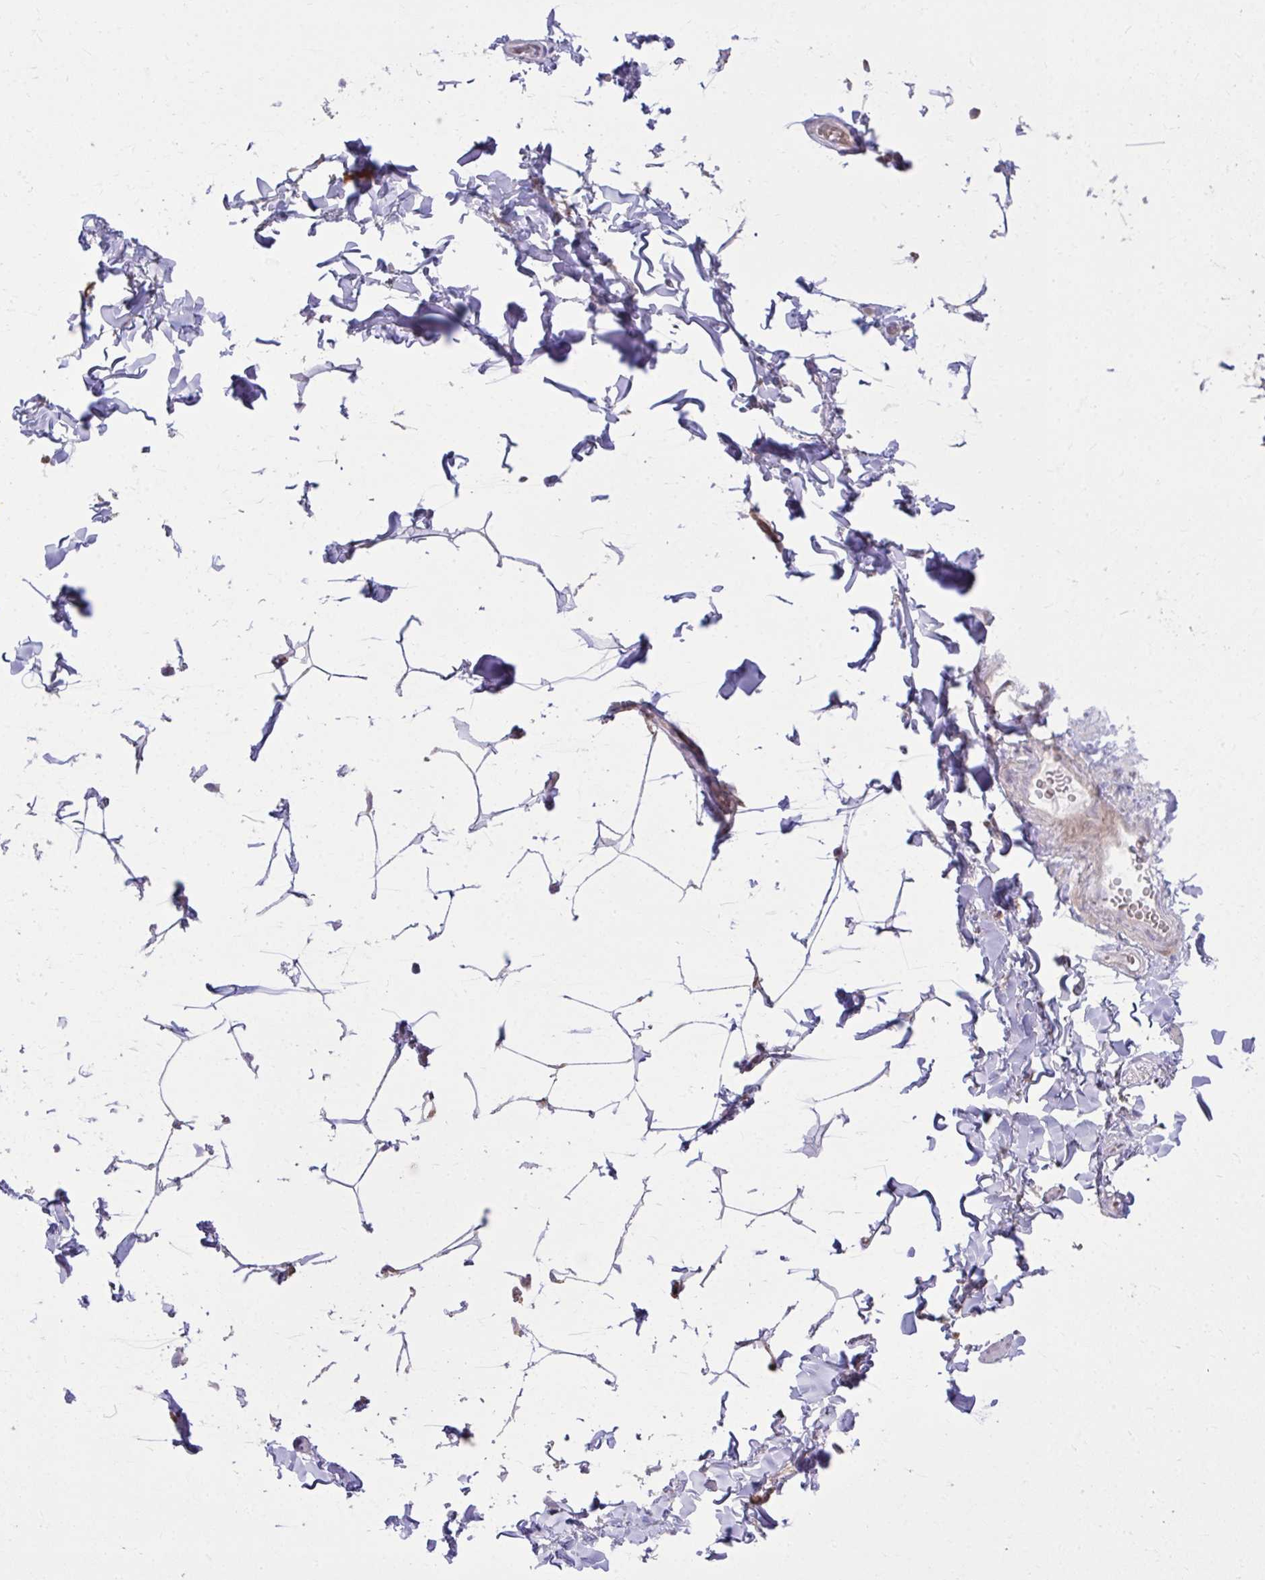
{"staining": {"intensity": "negative", "quantity": "none", "location": "none"}, "tissue": "adipose tissue", "cell_type": "Adipocytes", "image_type": "normal", "snomed": [{"axis": "morphology", "description": "Normal tissue, NOS"}, {"axis": "topography", "description": "Soft tissue"}, {"axis": "topography", "description": "Adipose tissue"}, {"axis": "topography", "description": "Vascular tissue"}, {"axis": "topography", "description": "Peripheral nerve tissue"}], "caption": "Immunohistochemical staining of benign adipose tissue displays no significant expression in adipocytes. (DAB immunohistochemistry (IHC) visualized using brightfield microscopy, high magnification).", "gene": "C16orf54", "patient": {"sex": "male", "age": 29}}